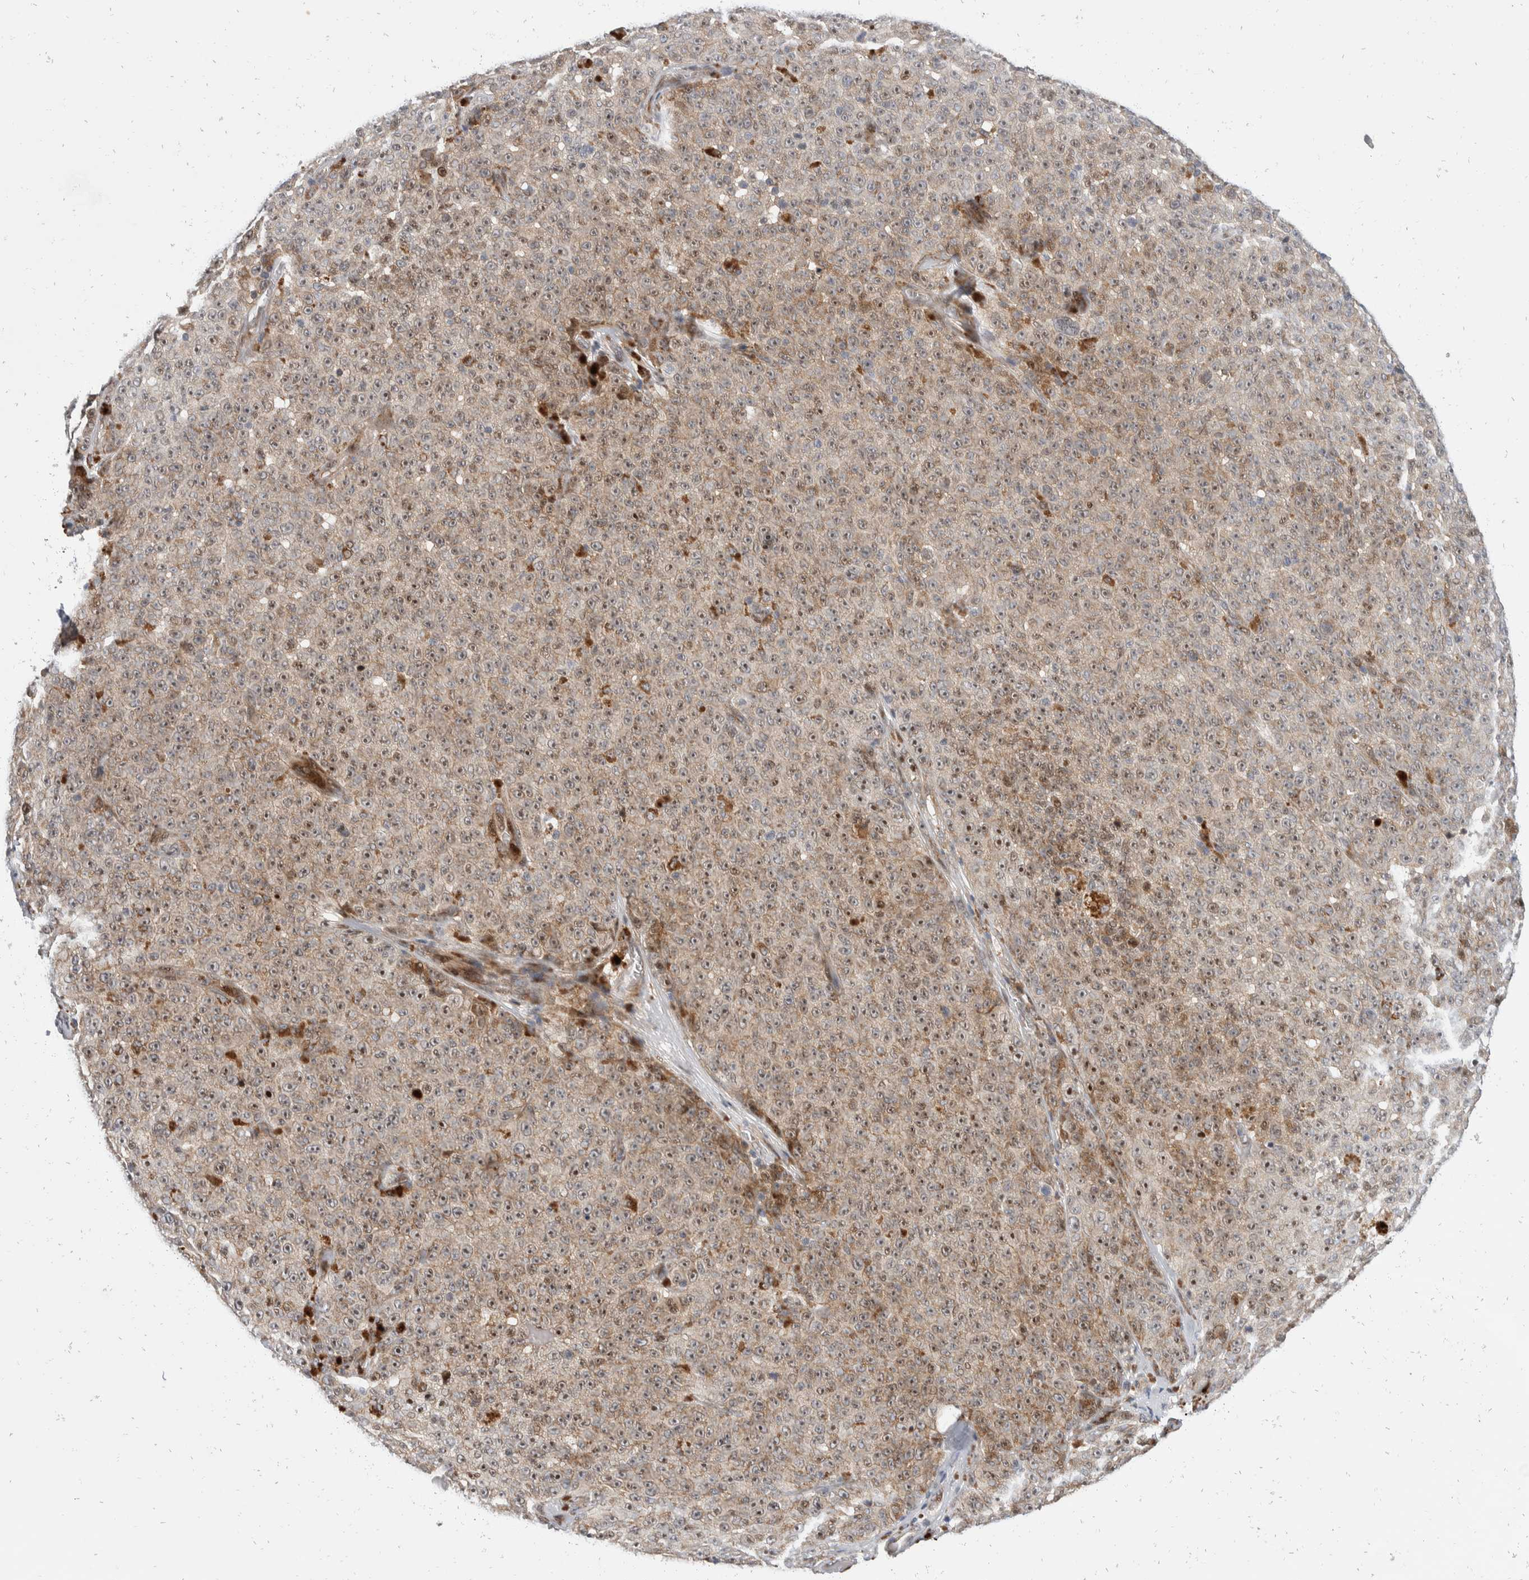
{"staining": {"intensity": "moderate", "quantity": "25%-75%", "location": "nuclear"}, "tissue": "melanoma", "cell_type": "Tumor cells", "image_type": "cancer", "snomed": [{"axis": "morphology", "description": "Malignant melanoma, NOS"}, {"axis": "topography", "description": "Skin"}], "caption": "An IHC photomicrograph of tumor tissue is shown. Protein staining in brown labels moderate nuclear positivity in melanoma within tumor cells.", "gene": "ZNF703", "patient": {"sex": "female", "age": 82}}